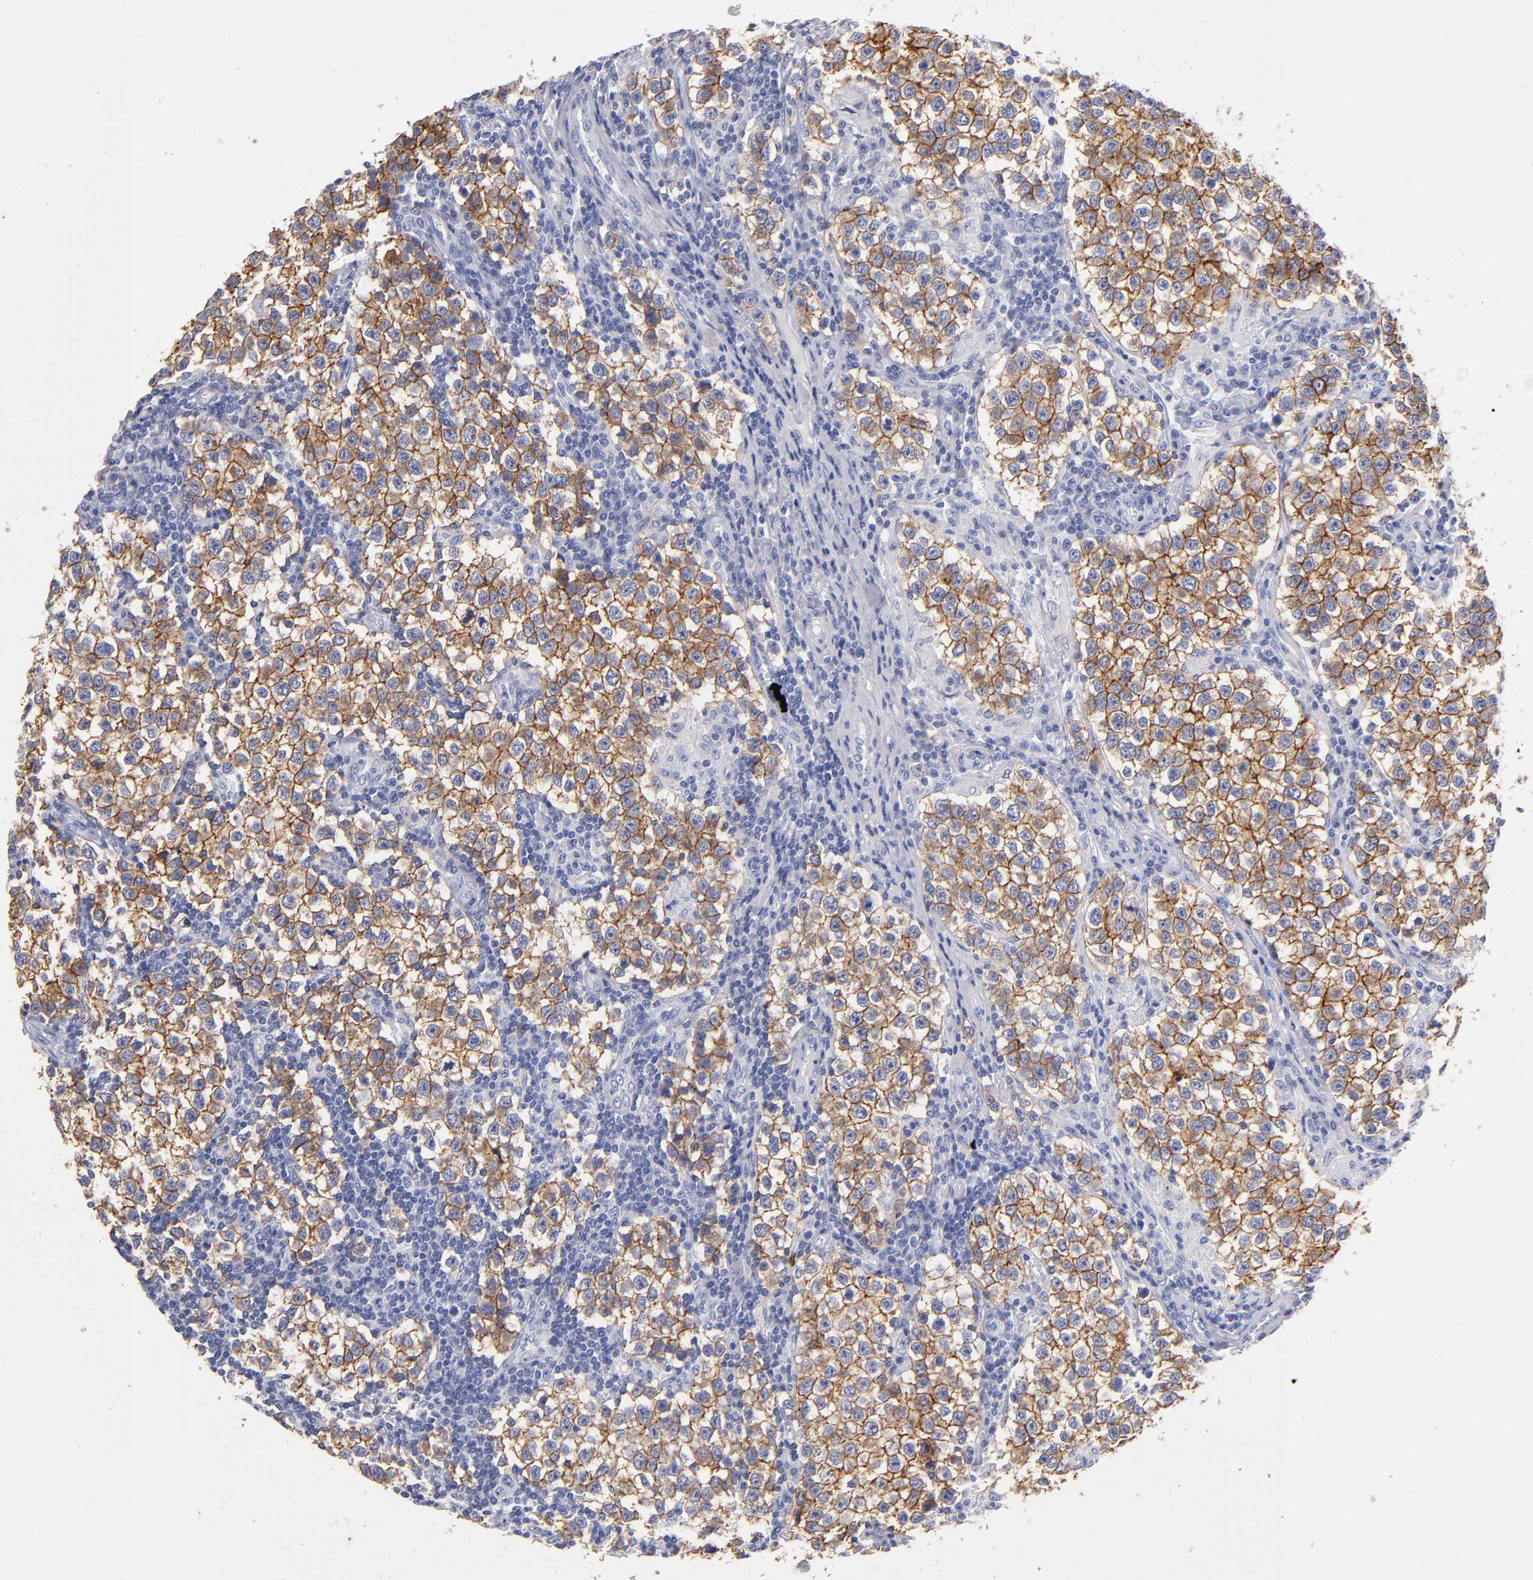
{"staining": {"intensity": "strong", "quantity": ">75%", "location": "cytoplasmic/membranous"}, "tissue": "testis cancer", "cell_type": "Tumor cells", "image_type": "cancer", "snomed": [{"axis": "morphology", "description": "Seminoma, NOS"}, {"axis": "topography", "description": "Testis"}], "caption": "Immunohistochemistry (IHC) histopathology image of neoplastic tissue: human seminoma (testis) stained using IHC demonstrates high levels of strong protein expression localized specifically in the cytoplasmic/membranous of tumor cells, appearing as a cytoplasmic/membranous brown color.", "gene": "KIT", "patient": {"sex": "male", "age": 36}}